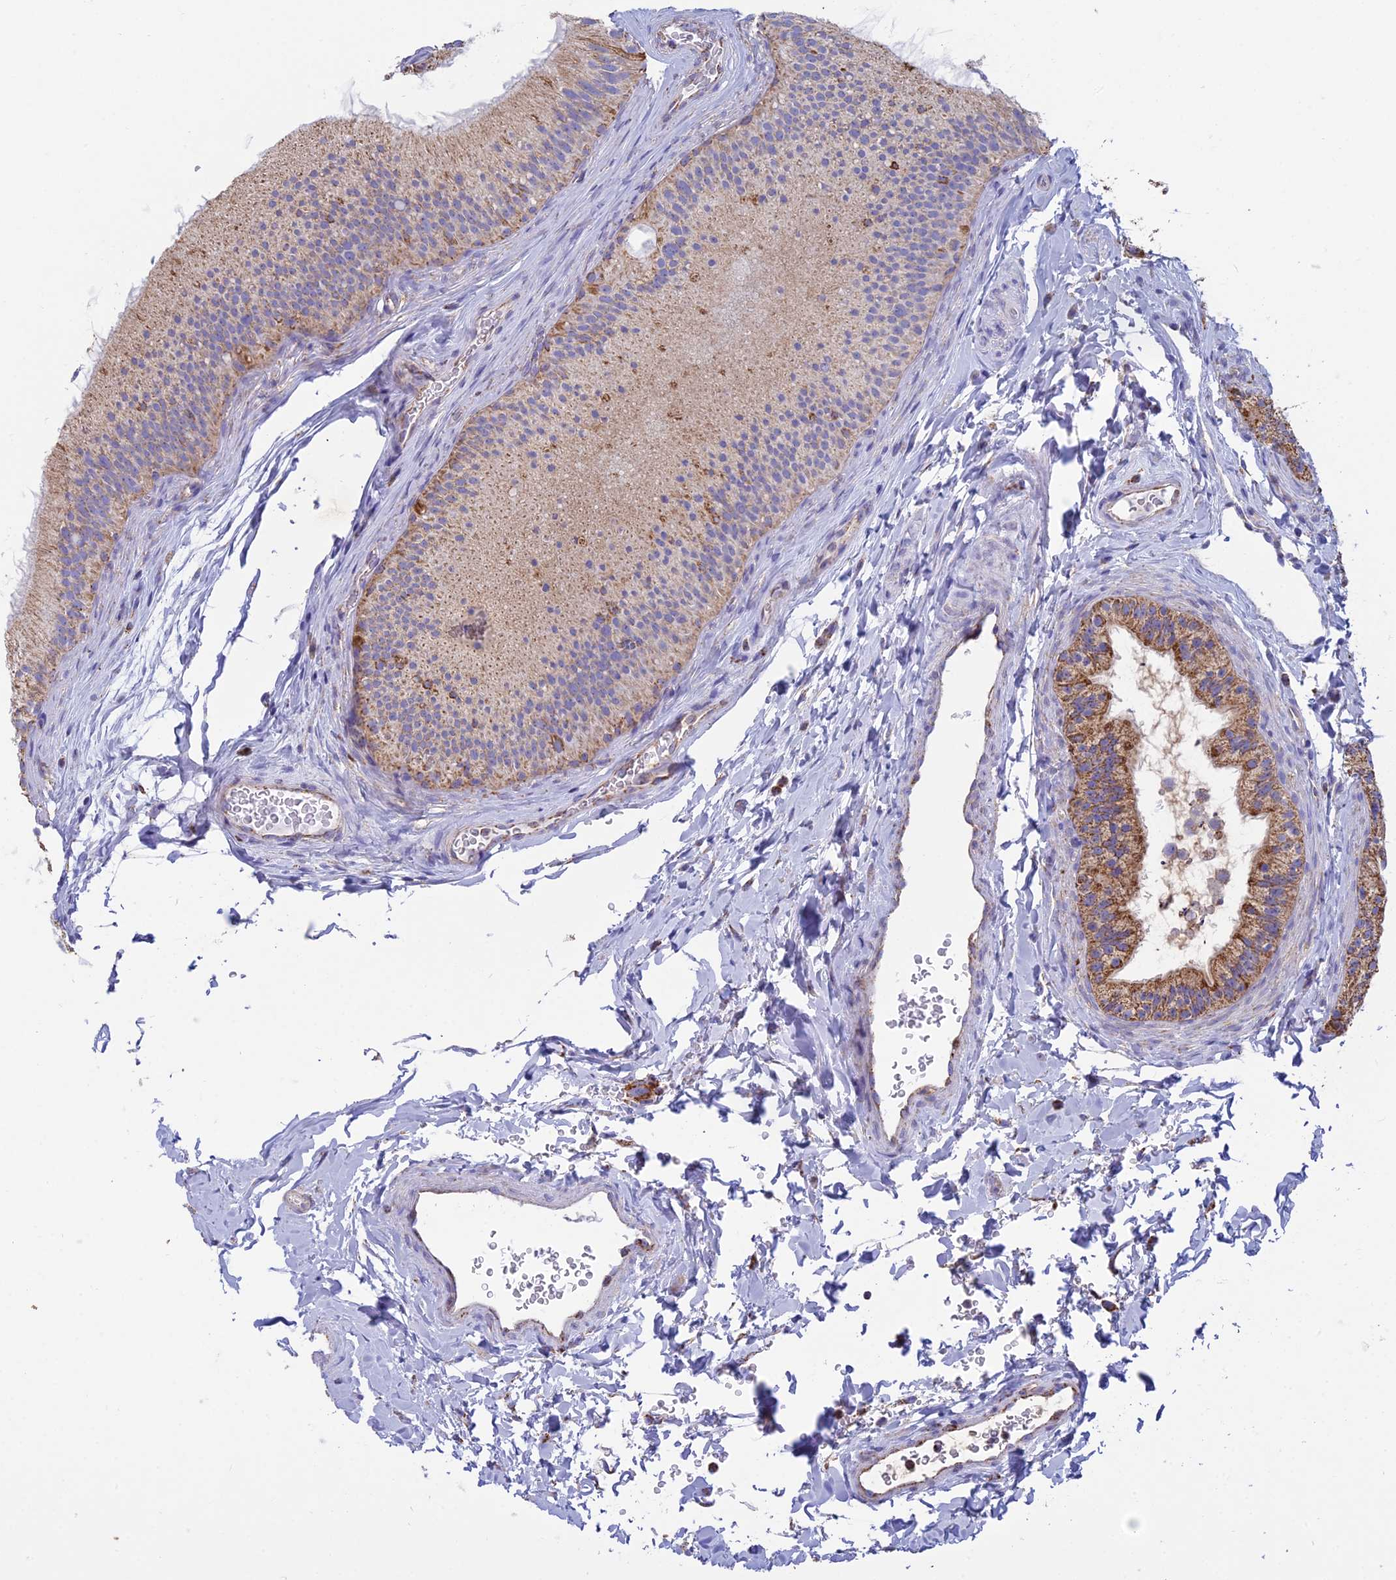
{"staining": {"intensity": "moderate", "quantity": ">75%", "location": "cytoplasmic/membranous"}, "tissue": "epididymis", "cell_type": "Glandular cells", "image_type": "normal", "snomed": [{"axis": "morphology", "description": "Normal tissue, NOS"}, {"axis": "topography", "description": "Epididymis"}], "caption": "Immunohistochemical staining of normal human epididymis reveals >75% levels of moderate cytoplasmic/membranous protein staining in about >75% of glandular cells.", "gene": "OR2W3", "patient": {"sex": "male", "age": 45}}